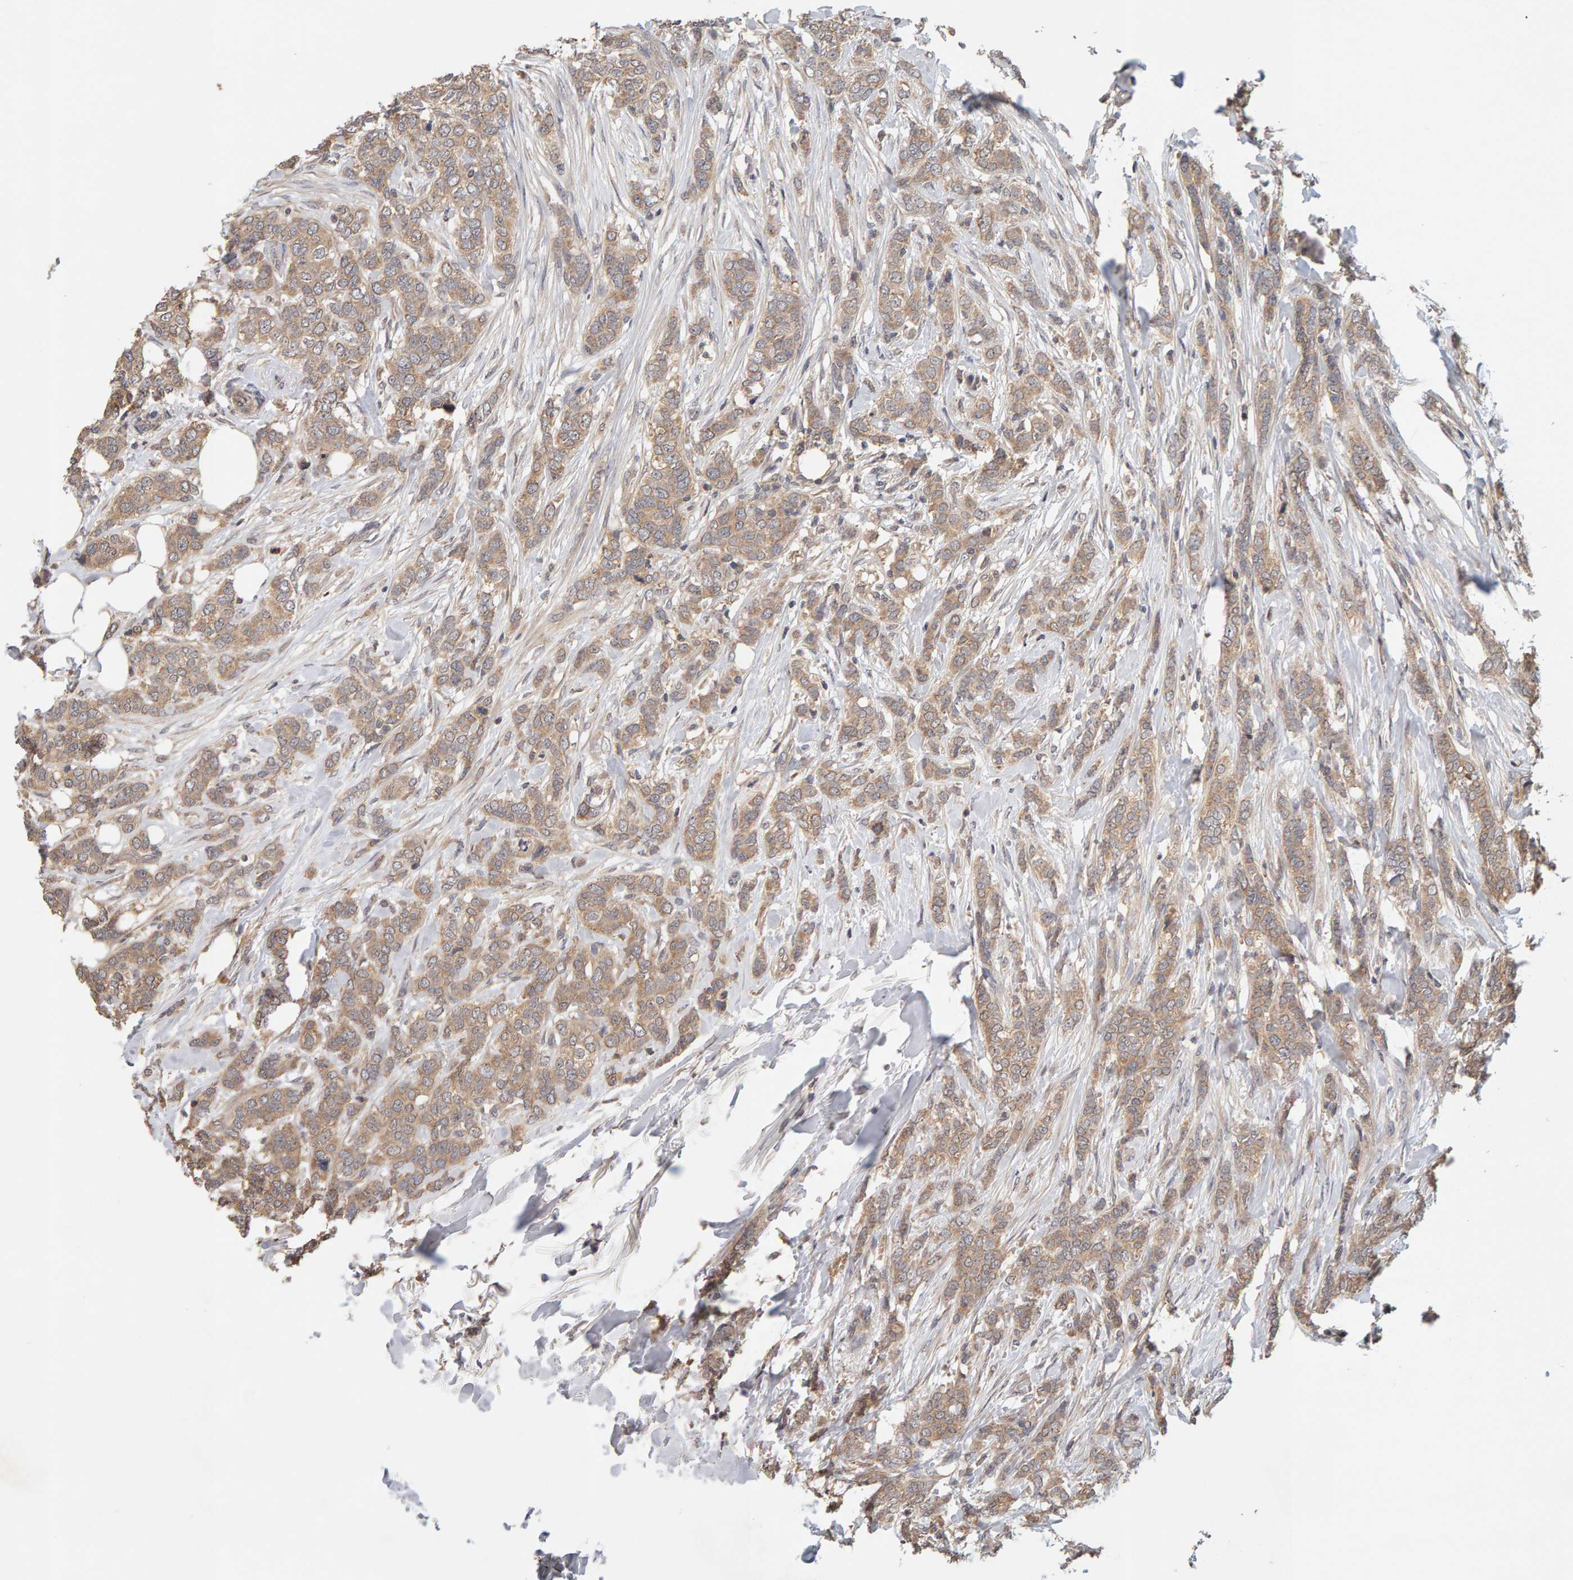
{"staining": {"intensity": "weak", "quantity": ">75%", "location": "cytoplasmic/membranous"}, "tissue": "breast cancer", "cell_type": "Tumor cells", "image_type": "cancer", "snomed": [{"axis": "morphology", "description": "Lobular carcinoma"}, {"axis": "topography", "description": "Skin"}, {"axis": "topography", "description": "Breast"}], "caption": "This micrograph reveals immunohistochemistry (IHC) staining of human lobular carcinoma (breast), with low weak cytoplasmic/membranous staining in about >75% of tumor cells.", "gene": "DNAJC7", "patient": {"sex": "female", "age": 46}}